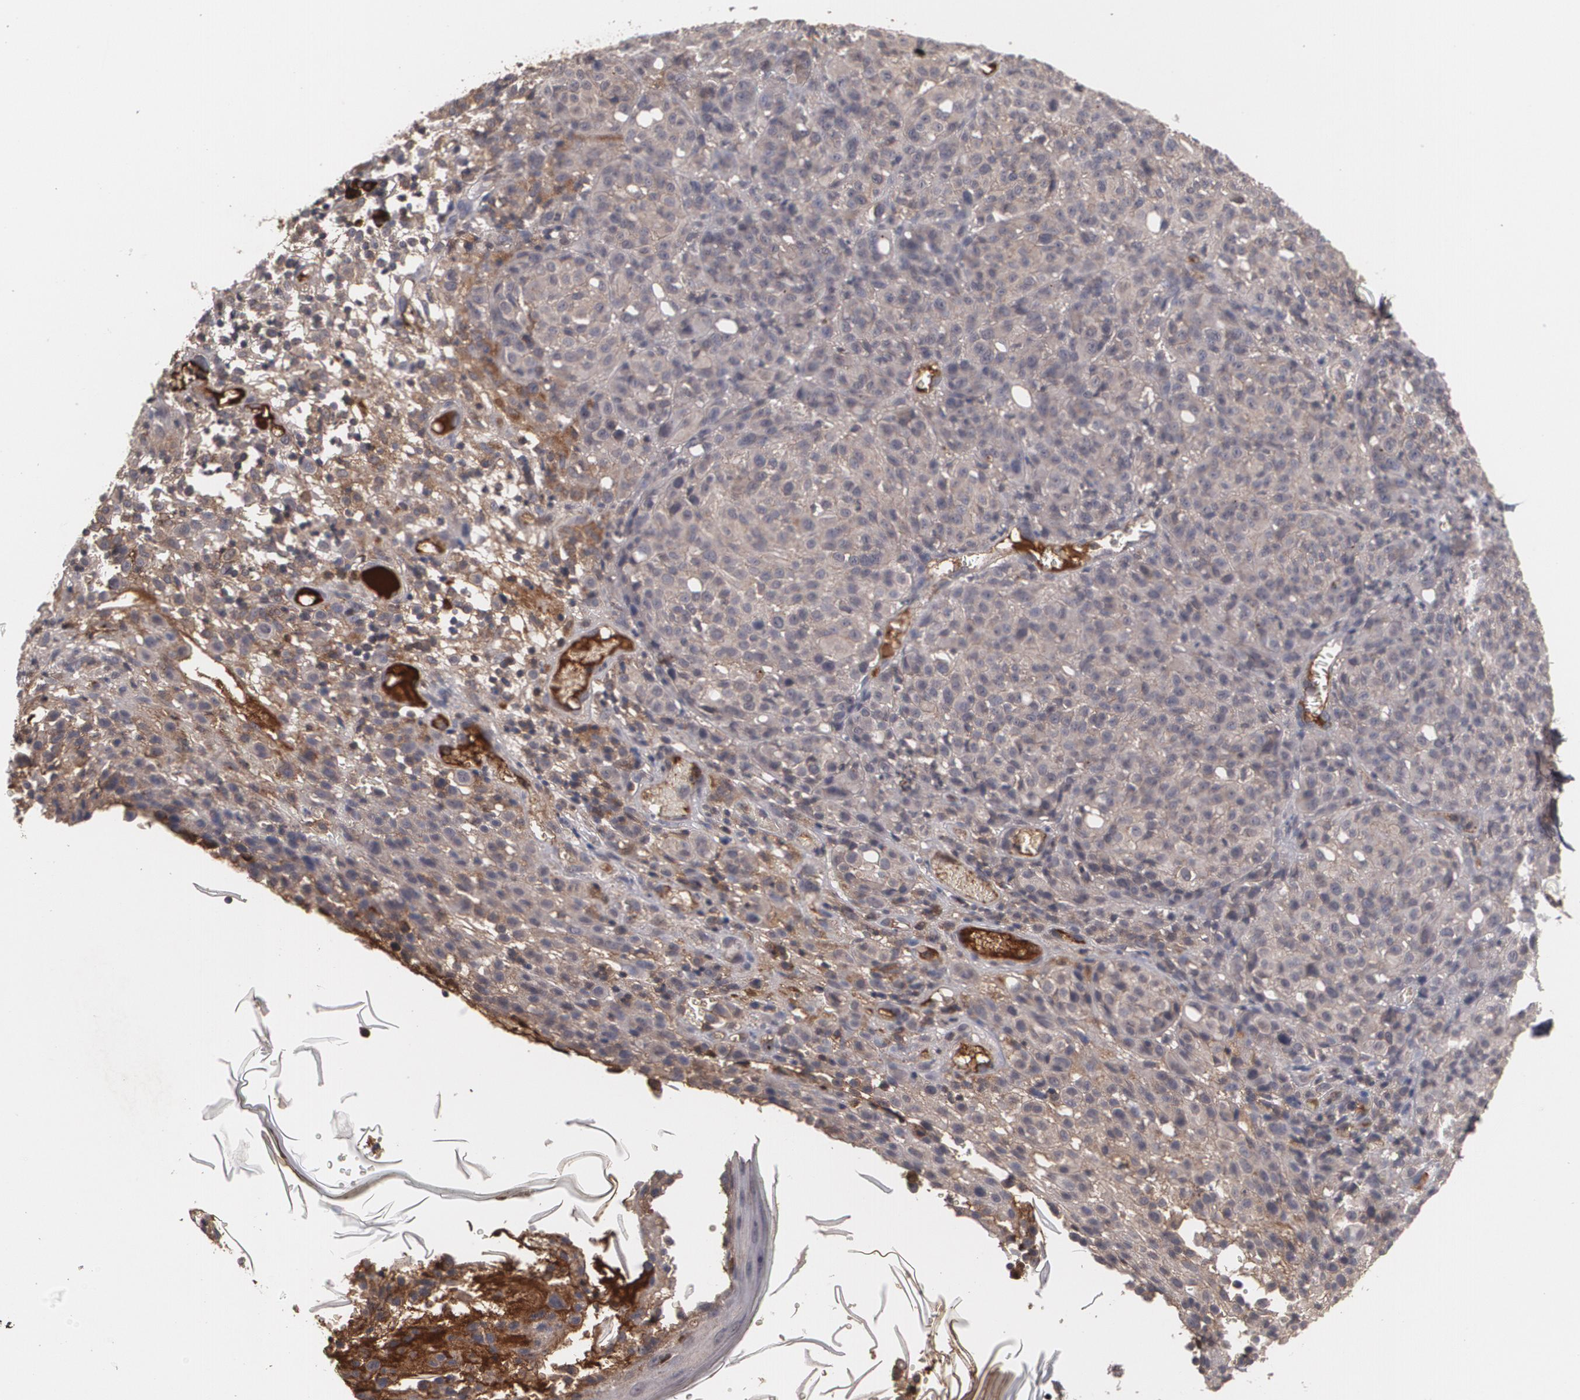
{"staining": {"intensity": "strong", "quantity": ">75%", "location": "cytoplasmic/membranous"}, "tissue": "melanoma", "cell_type": "Tumor cells", "image_type": "cancer", "snomed": [{"axis": "morphology", "description": "Malignant melanoma, NOS"}, {"axis": "topography", "description": "Skin"}], "caption": "This is a histology image of IHC staining of melanoma, which shows strong positivity in the cytoplasmic/membranous of tumor cells.", "gene": "ARF6", "patient": {"sex": "female", "age": 49}}